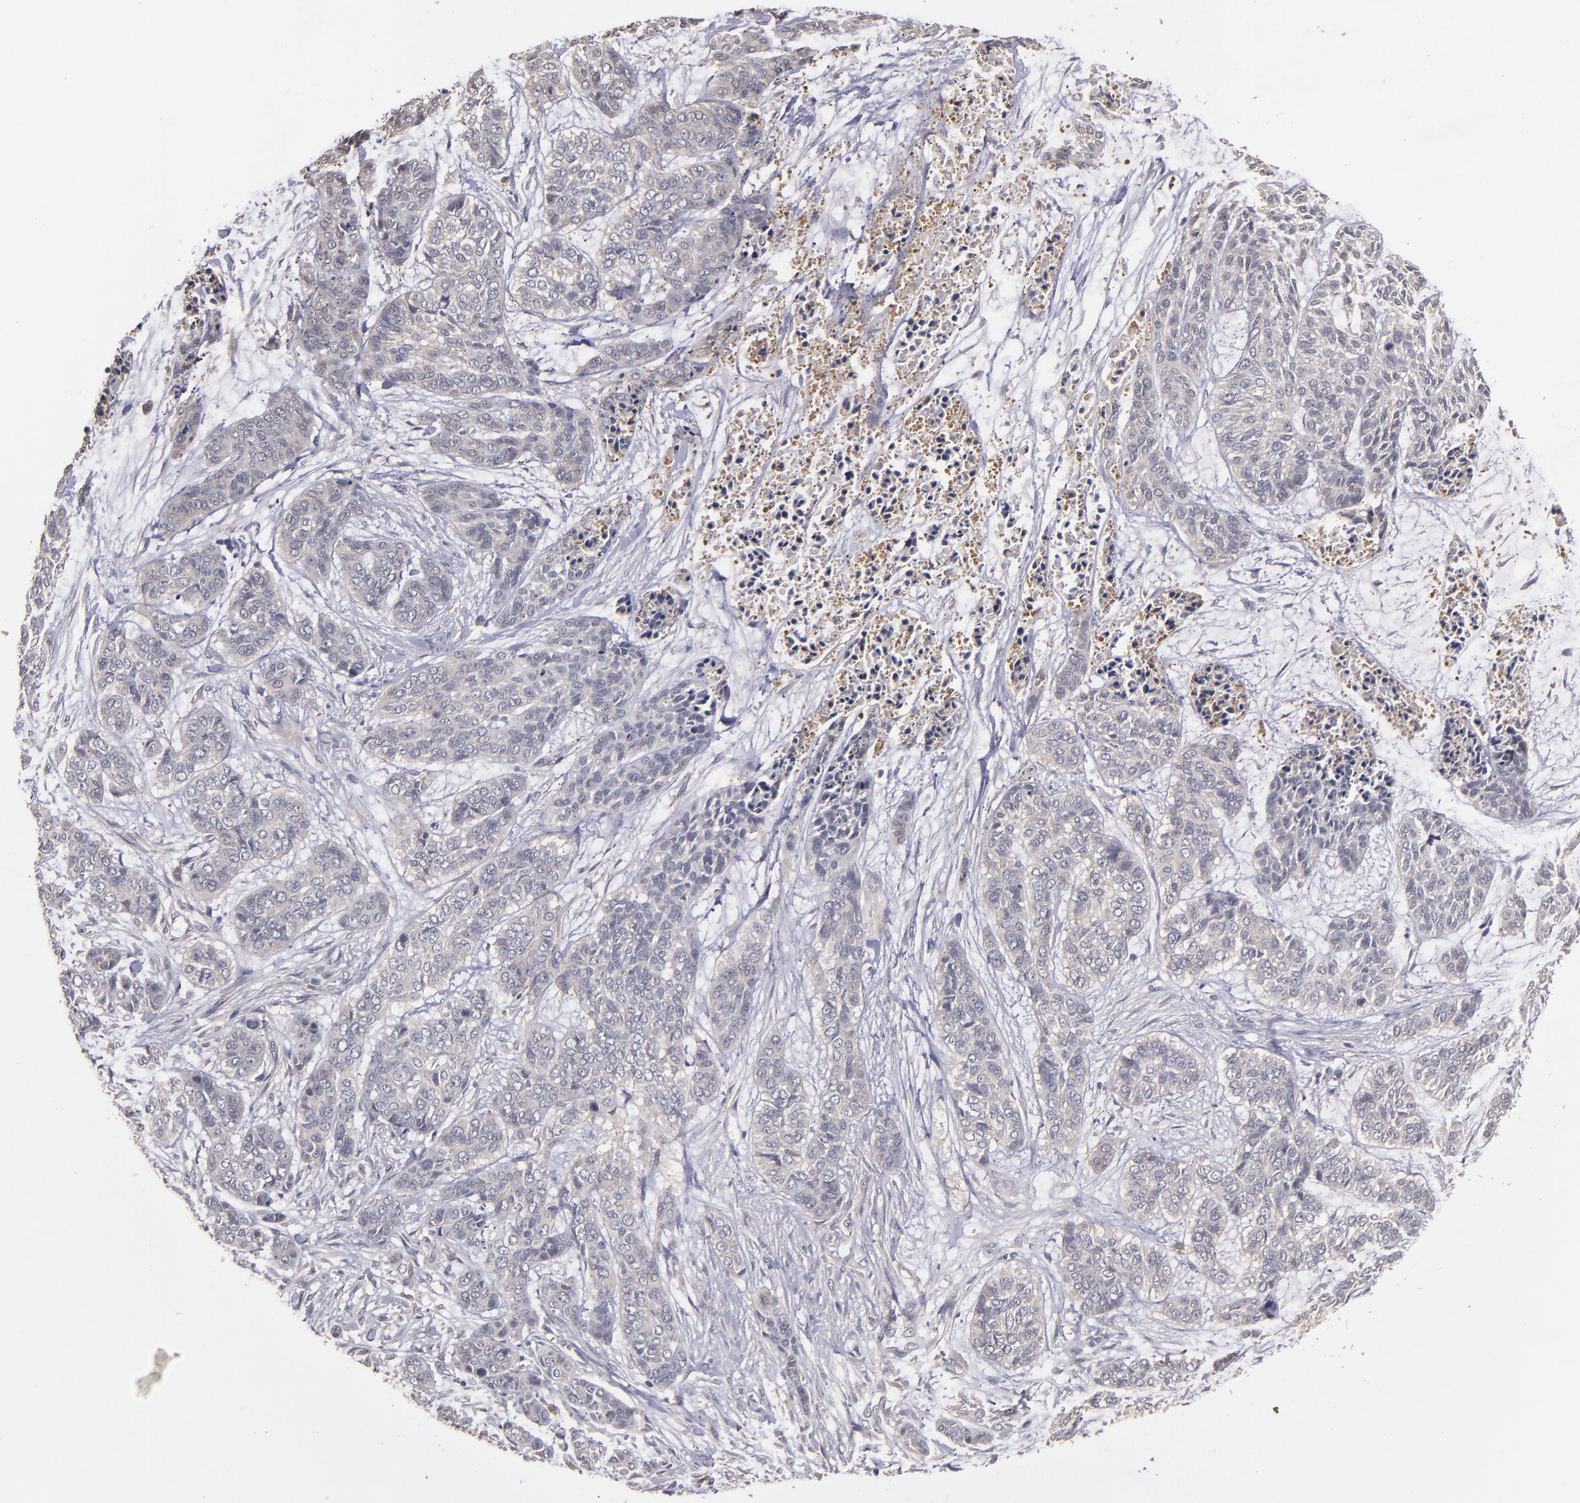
{"staining": {"intensity": "weak", "quantity": "<25%", "location": "cytoplasmic/membranous"}, "tissue": "skin cancer", "cell_type": "Tumor cells", "image_type": "cancer", "snomed": [{"axis": "morphology", "description": "Basal cell carcinoma"}, {"axis": "topography", "description": "Skin"}], "caption": "Tumor cells are negative for protein expression in human skin cancer.", "gene": "CTSO", "patient": {"sex": "female", "age": 64}}